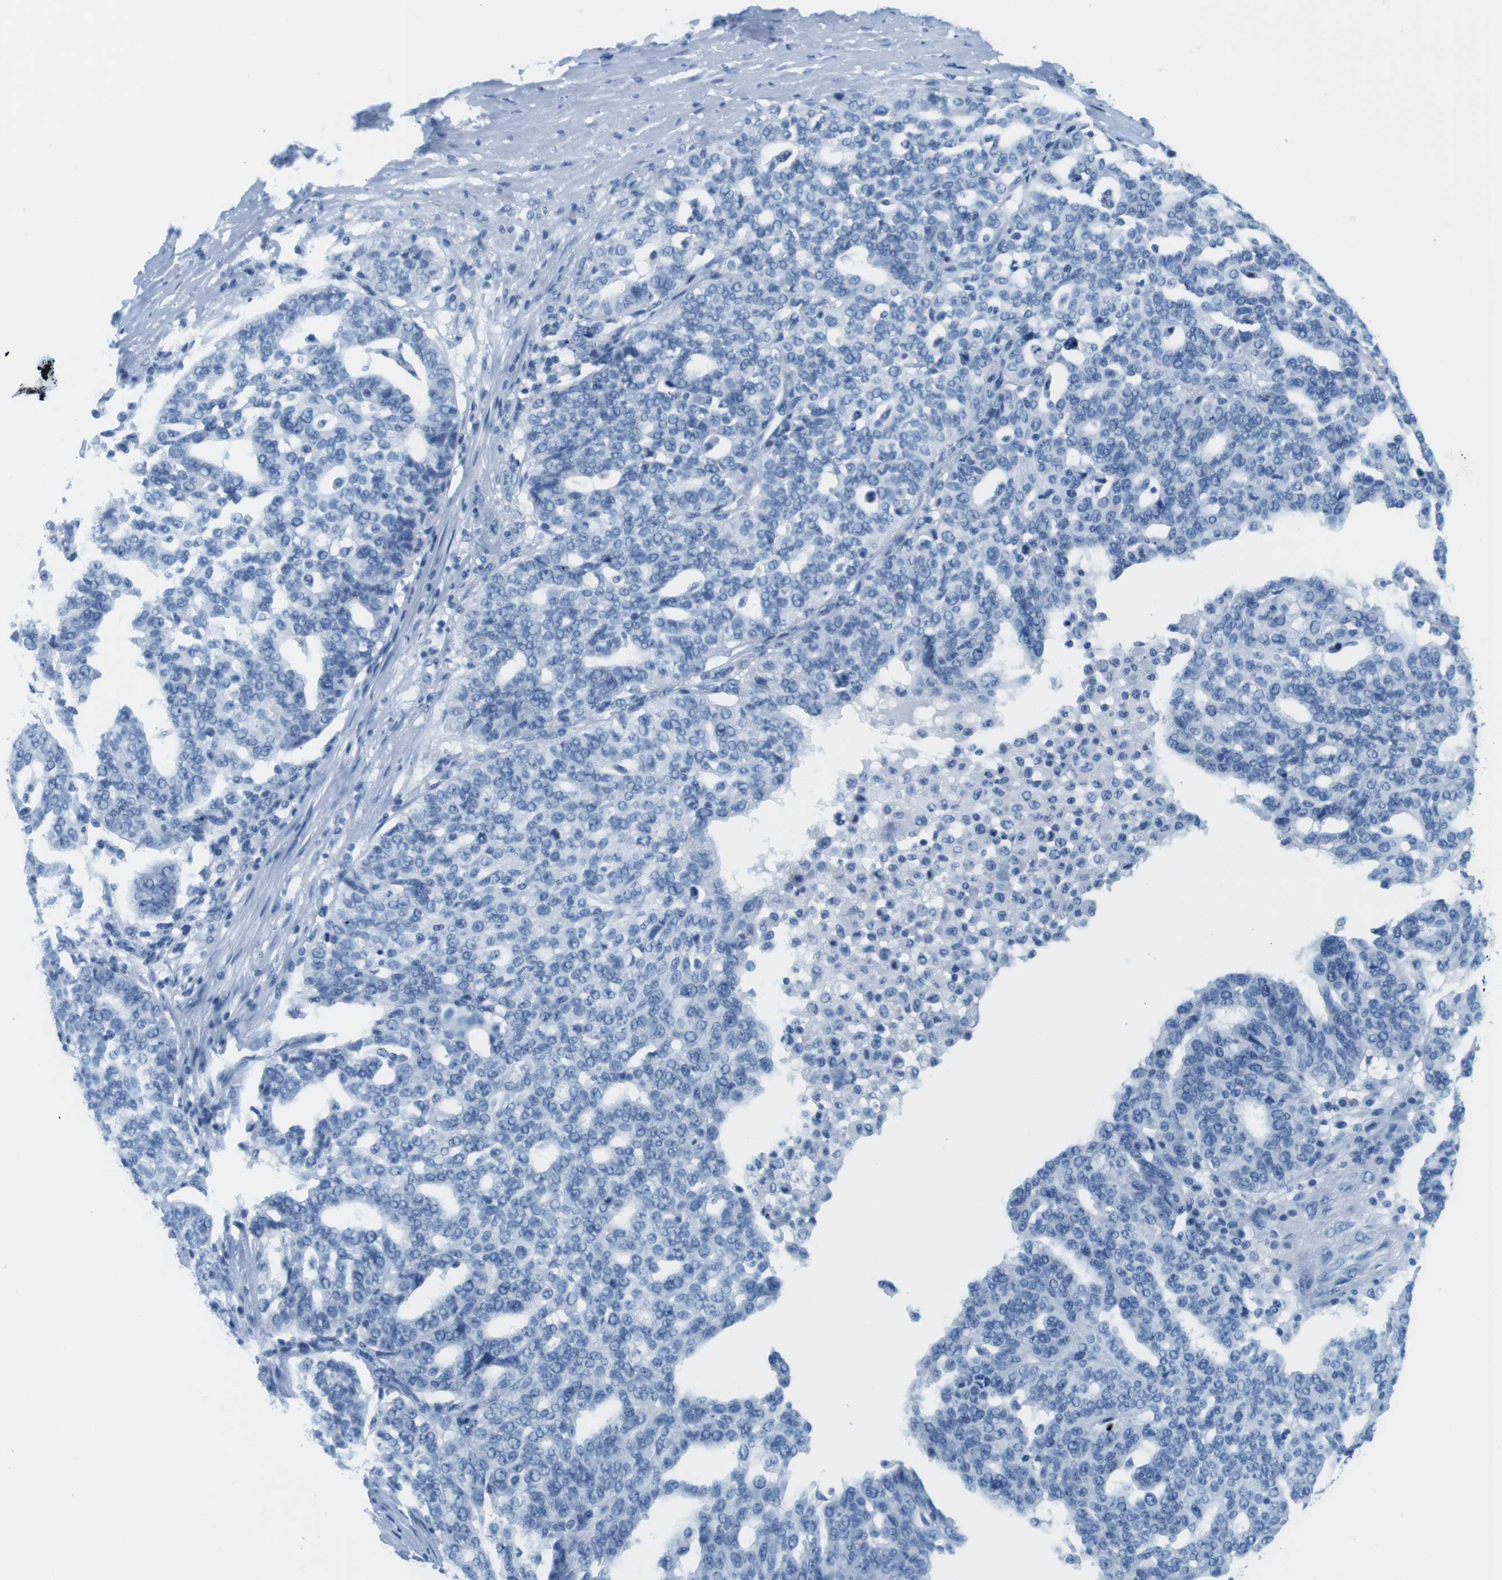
{"staining": {"intensity": "negative", "quantity": "none", "location": "none"}, "tissue": "ovarian cancer", "cell_type": "Tumor cells", "image_type": "cancer", "snomed": [{"axis": "morphology", "description": "Cystadenocarcinoma, serous, NOS"}, {"axis": "topography", "description": "Ovary"}], "caption": "Human serous cystadenocarcinoma (ovarian) stained for a protein using immunohistochemistry demonstrates no expression in tumor cells.", "gene": "CYP2C9", "patient": {"sex": "female", "age": 59}}